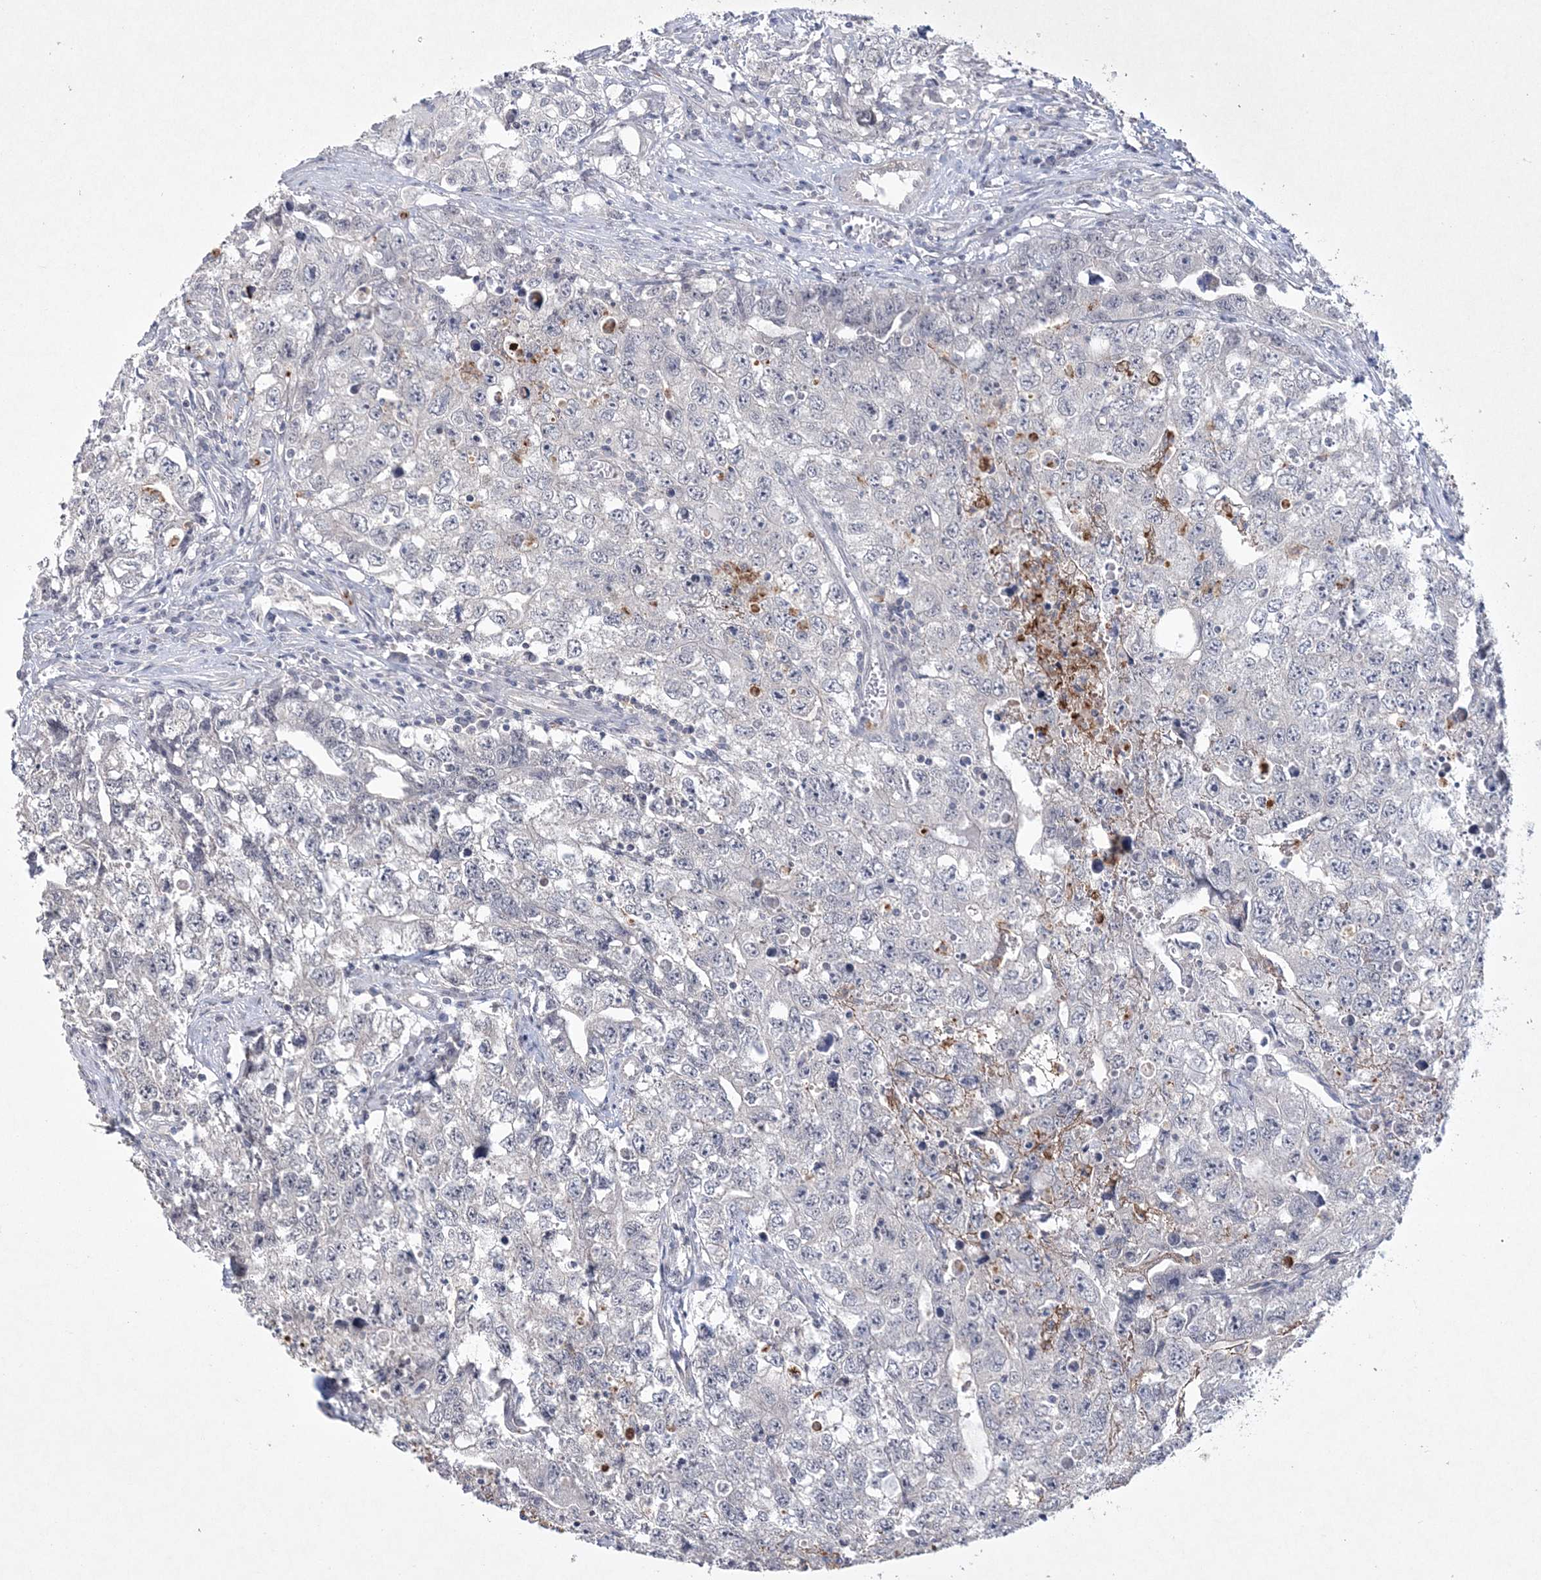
{"staining": {"intensity": "negative", "quantity": "none", "location": "none"}, "tissue": "testis cancer", "cell_type": "Tumor cells", "image_type": "cancer", "snomed": [{"axis": "morphology", "description": "Seminoma, NOS"}, {"axis": "morphology", "description": "Carcinoma, Embryonal, NOS"}, {"axis": "topography", "description": "Testis"}], "caption": "Immunohistochemistry (IHC) photomicrograph of embryonal carcinoma (testis) stained for a protein (brown), which reveals no expression in tumor cells. (DAB (3,3'-diaminobenzidine) IHC, high magnification).", "gene": "DPCD", "patient": {"sex": "male", "age": 43}}